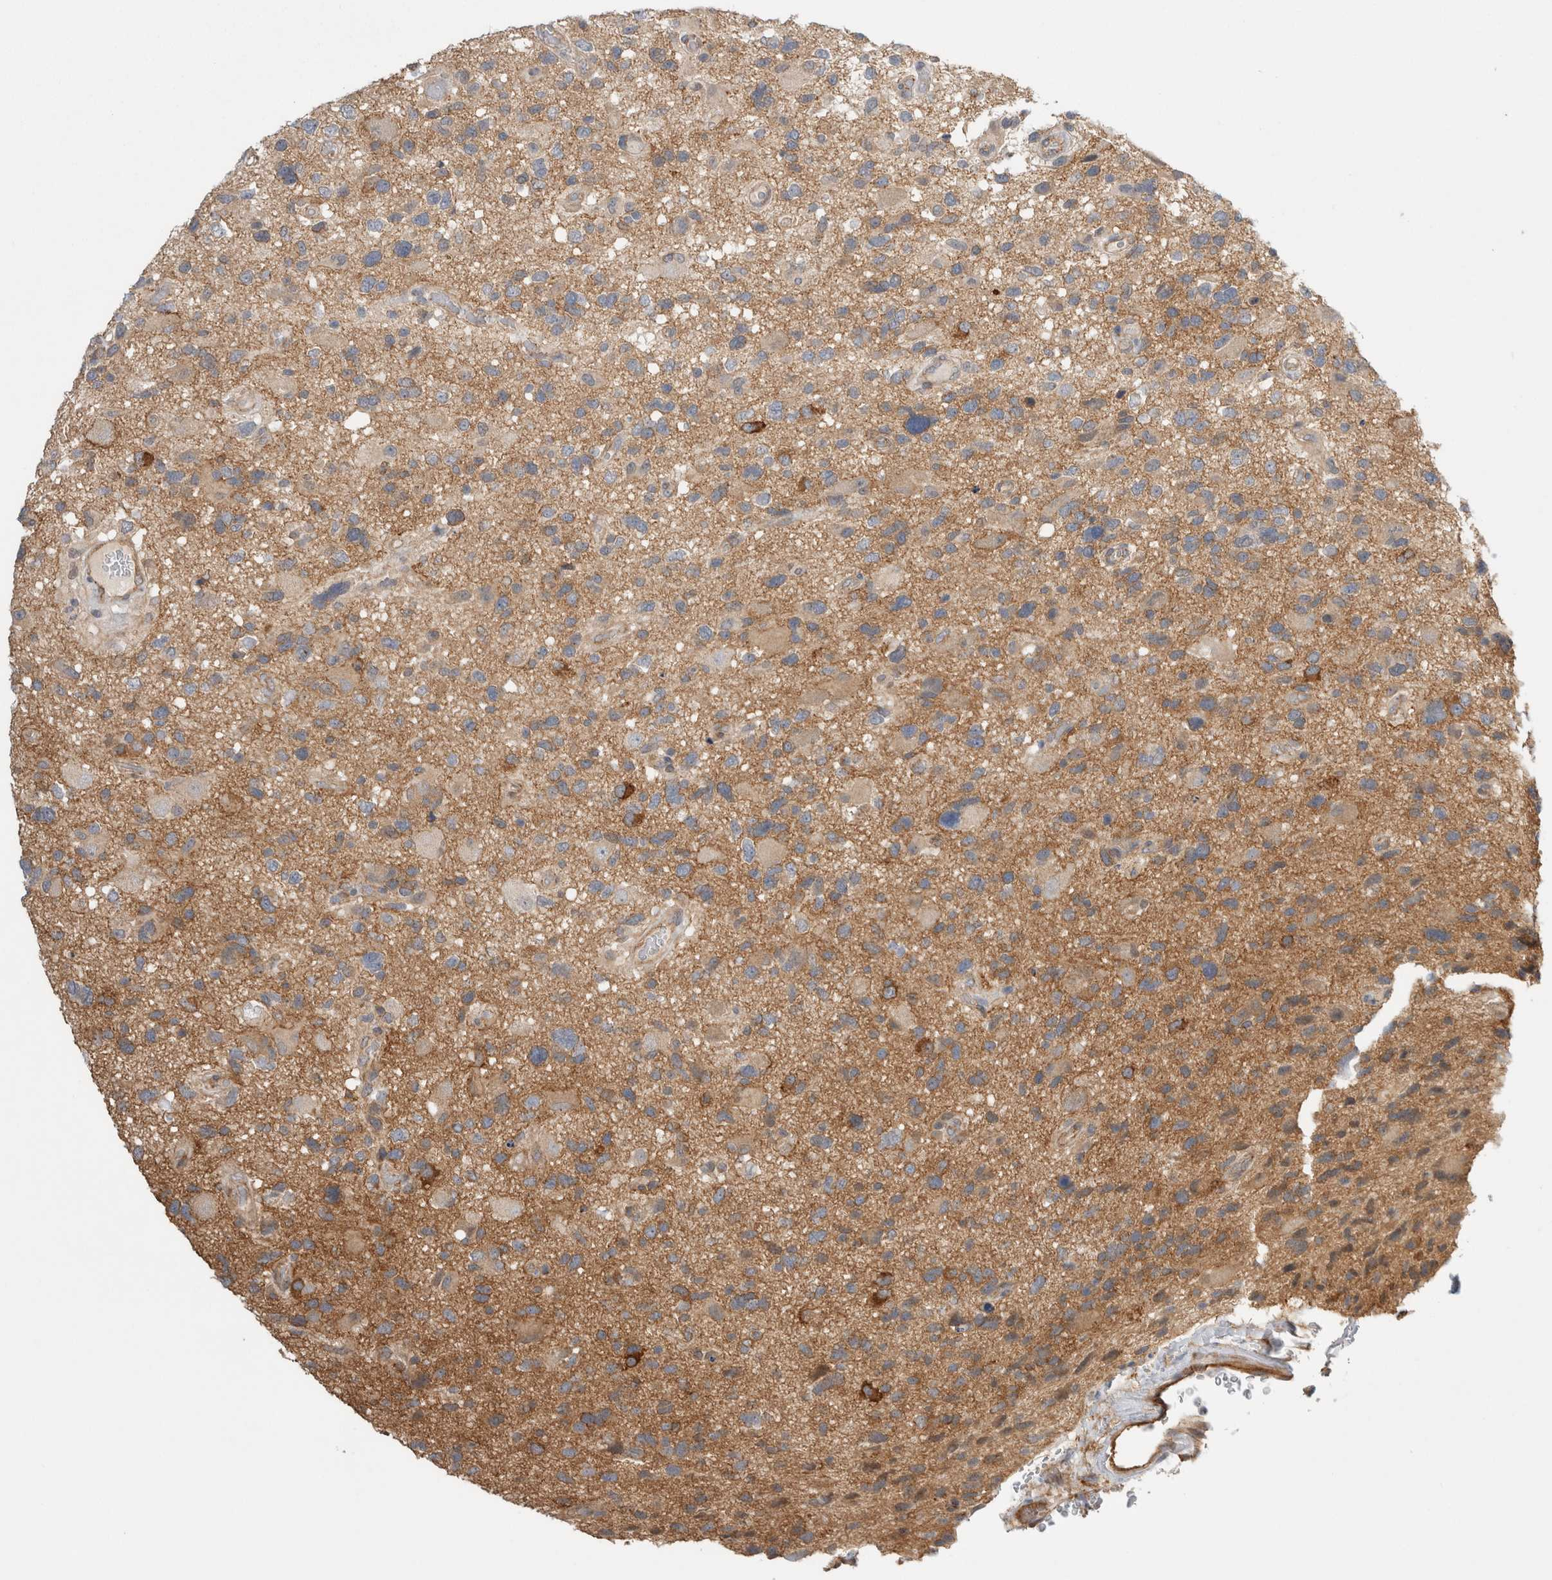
{"staining": {"intensity": "moderate", "quantity": "<25%", "location": "cytoplasmic/membranous"}, "tissue": "glioma", "cell_type": "Tumor cells", "image_type": "cancer", "snomed": [{"axis": "morphology", "description": "Glioma, malignant, High grade"}, {"axis": "topography", "description": "Brain"}], "caption": "A photomicrograph of glioma stained for a protein exhibits moderate cytoplasmic/membranous brown staining in tumor cells.", "gene": "TAFA5", "patient": {"sex": "male", "age": 33}}